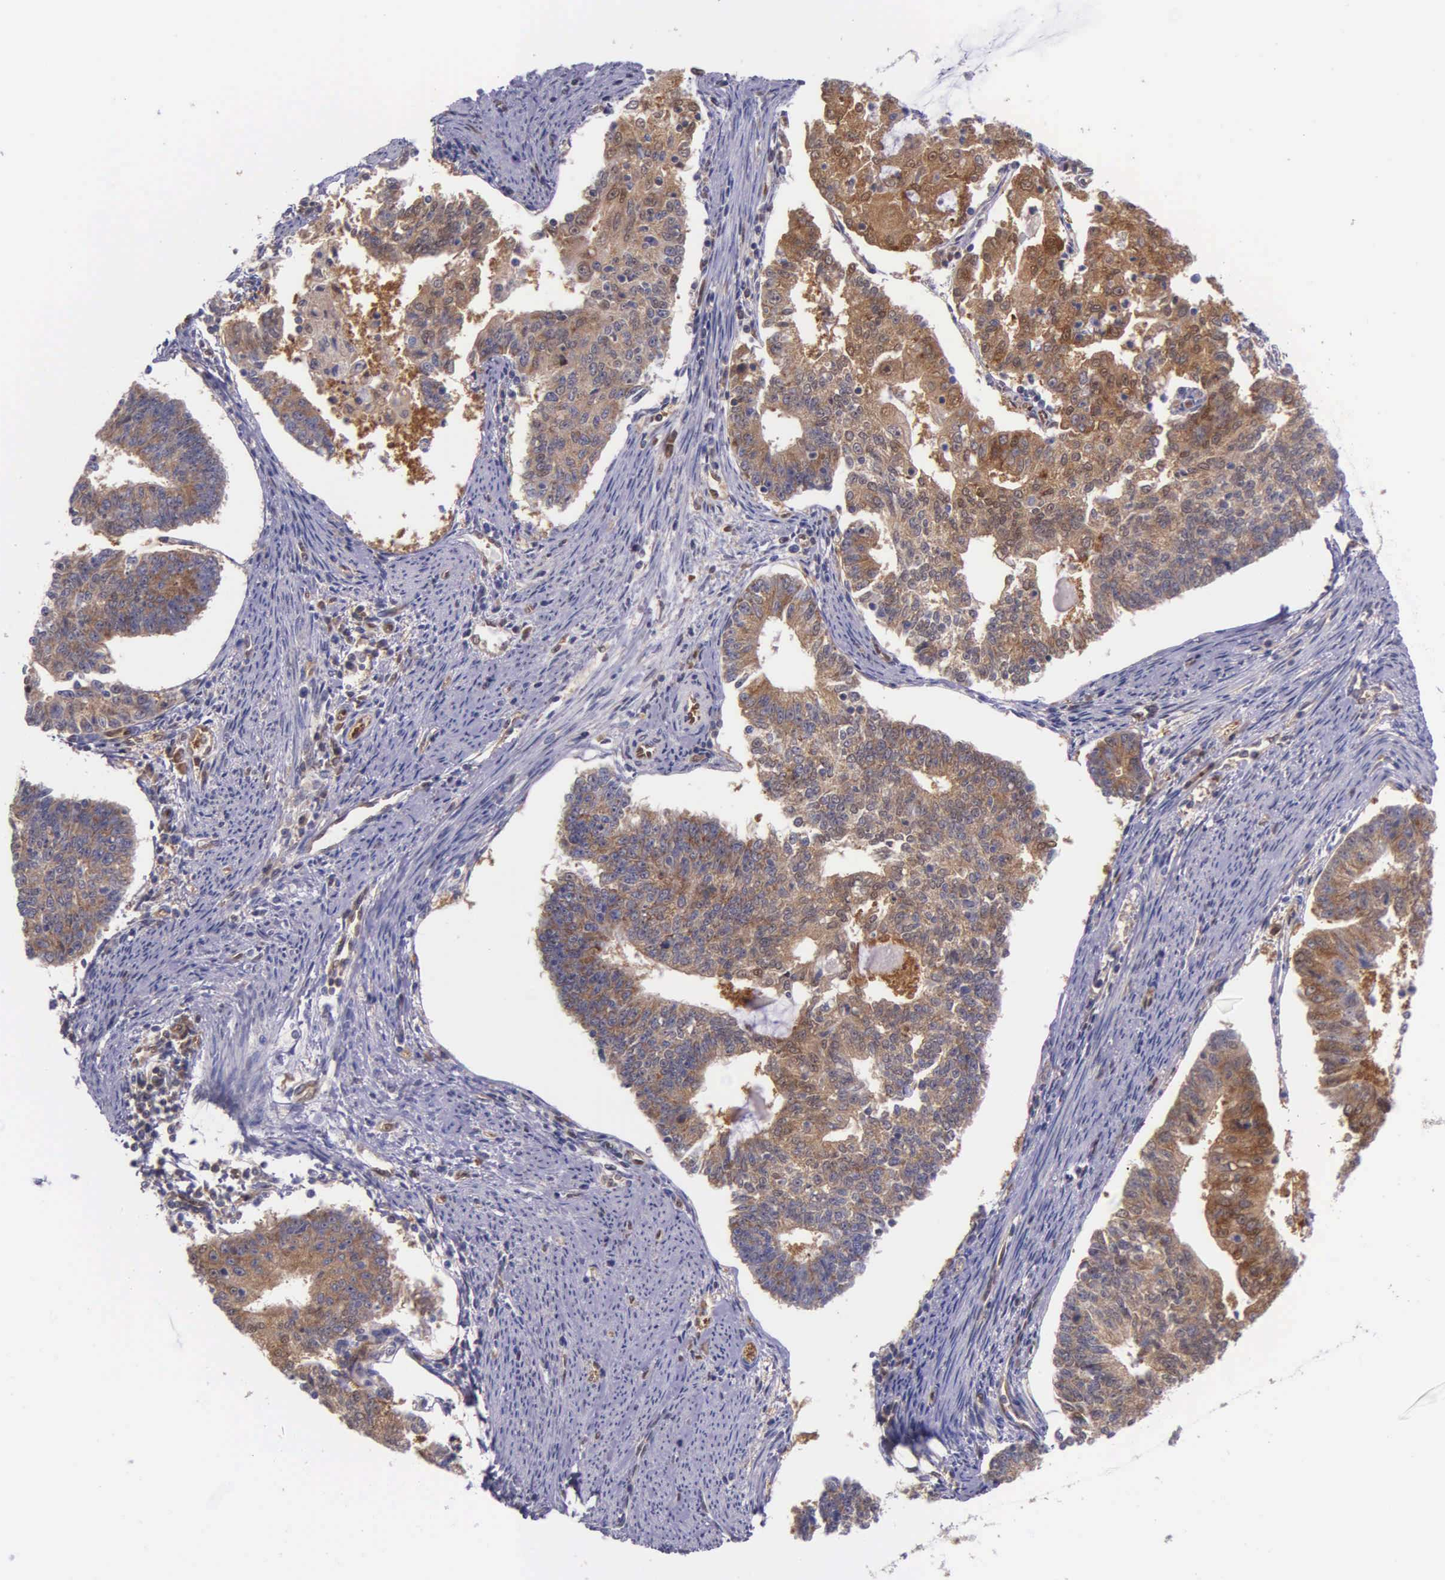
{"staining": {"intensity": "moderate", "quantity": ">75%", "location": "cytoplasmic/membranous,nuclear"}, "tissue": "endometrial cancer", "cell_type": "Tumor cells", "image_type": "cancer", "snomed": [{"axis": "morphology", "description": "Adenocarcinoma, NOS"}, {"axis": "topography", "description": "Endometrium"}], "caption": "Immunohistochemistry image of neoplastic tissue: human endometrial adenocarcinoma stained using immunohistochemistry (IHC) shows medium levels of moderate protein expression localized specifically in the cytoplasmic/membranous and nuclear of tumor cells, appearing as a cytoplasmic/membranous and nuclear brown color.", "gene": "GMPR2", "patient": {"sex": "female", "age": 56}}